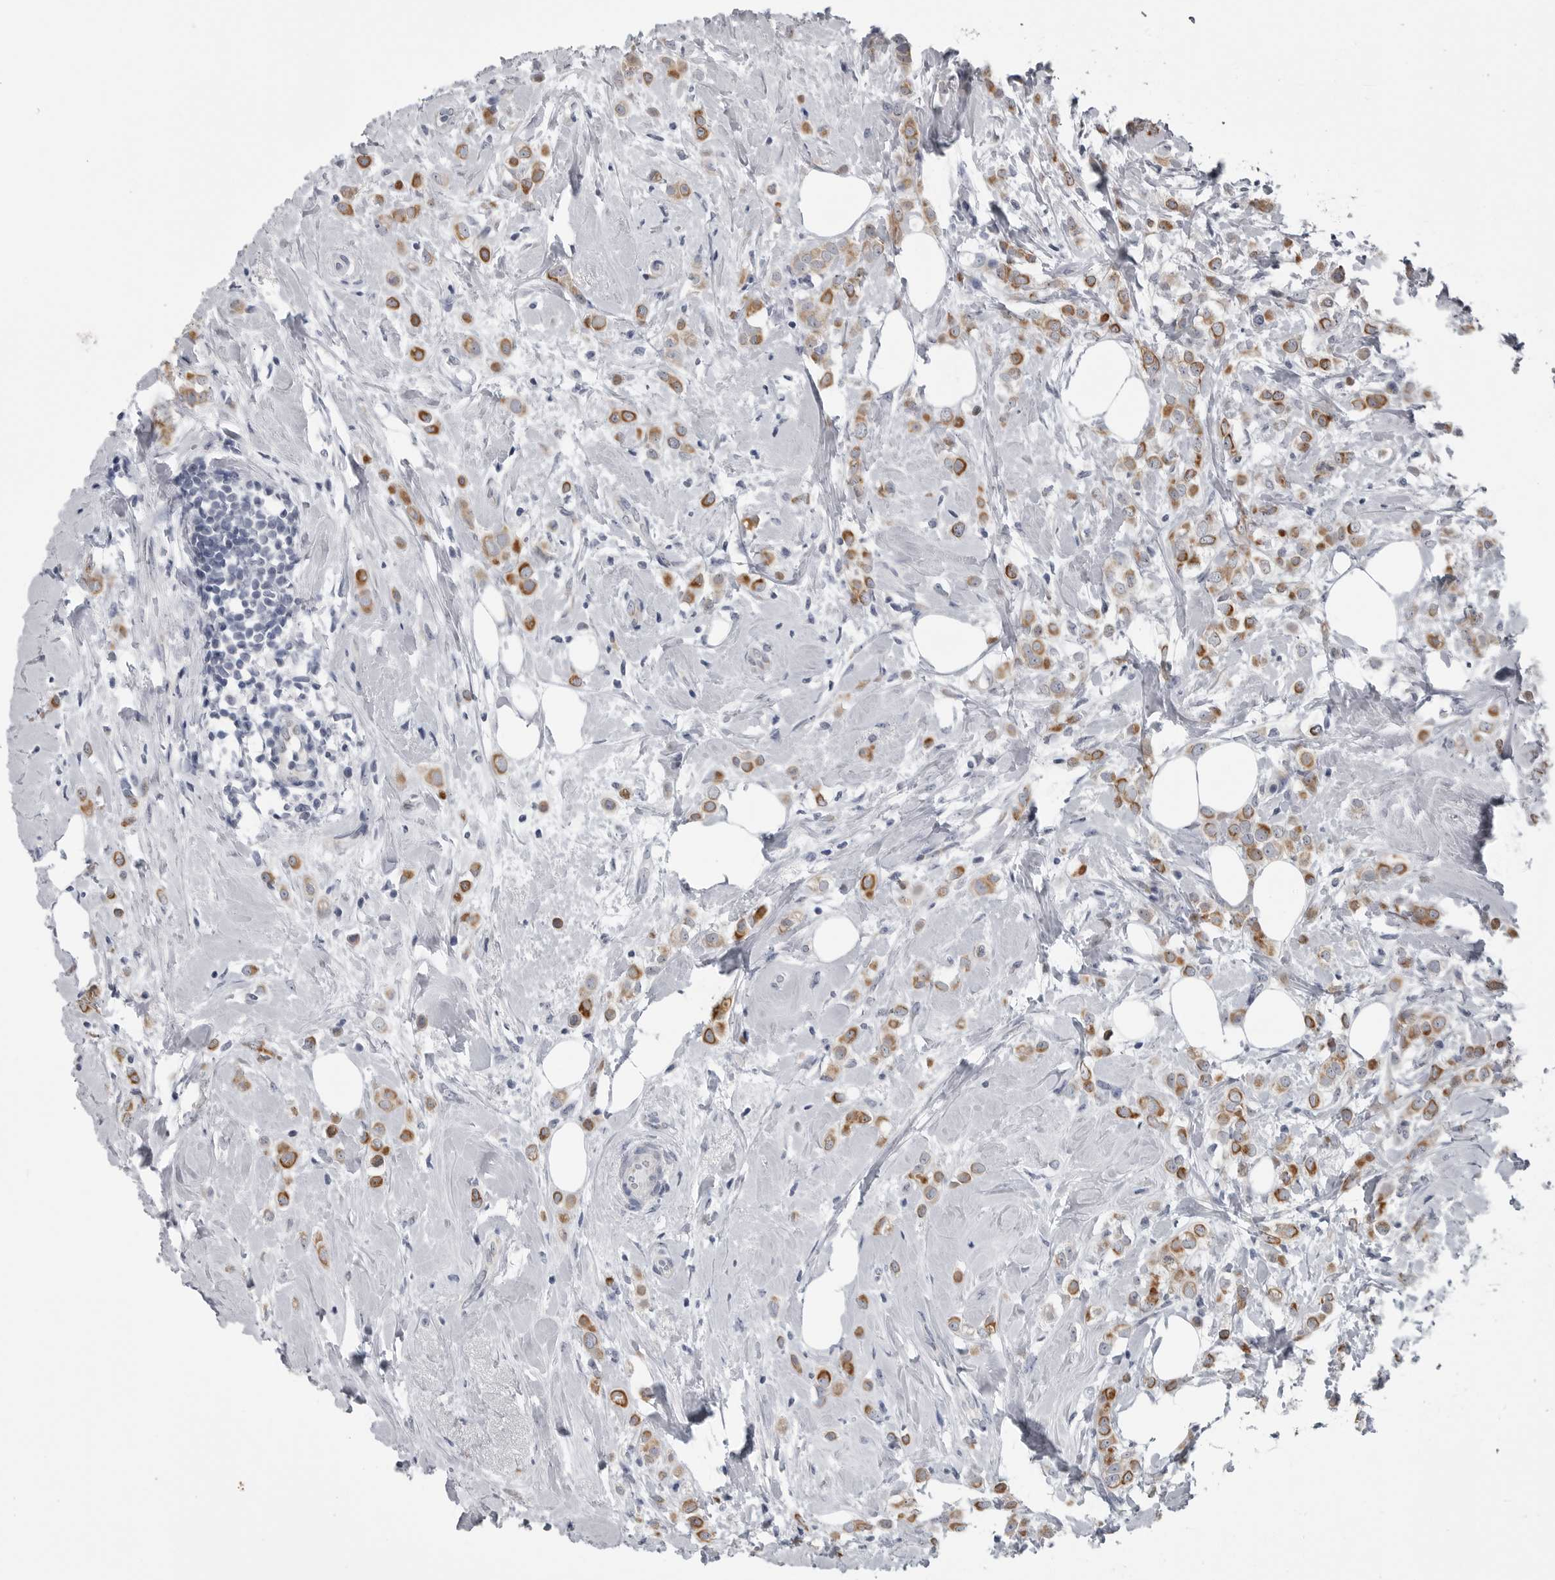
{"staining": {"intensity": "moderate", "quantity": ">75%", "location": "cytoplasmic/membranous"}, "tissue": "breast cancer", "cell_type": "Tumor cells", "image_type": "cancer", "snomed": [{"axis": "morphology", "description": "Lobular carcinoma"}, {"axis": "topography", "description": "Breast"}], "caption": "IHC histopathology image of breast lobular carcinoma stained for a protein (brown), which shows medium levels of moderate cytoplasmic/membranous expression in about >75% of tumor cells.", "gene": "MYOC", "patient": {"sex": "female", "age": 47}}